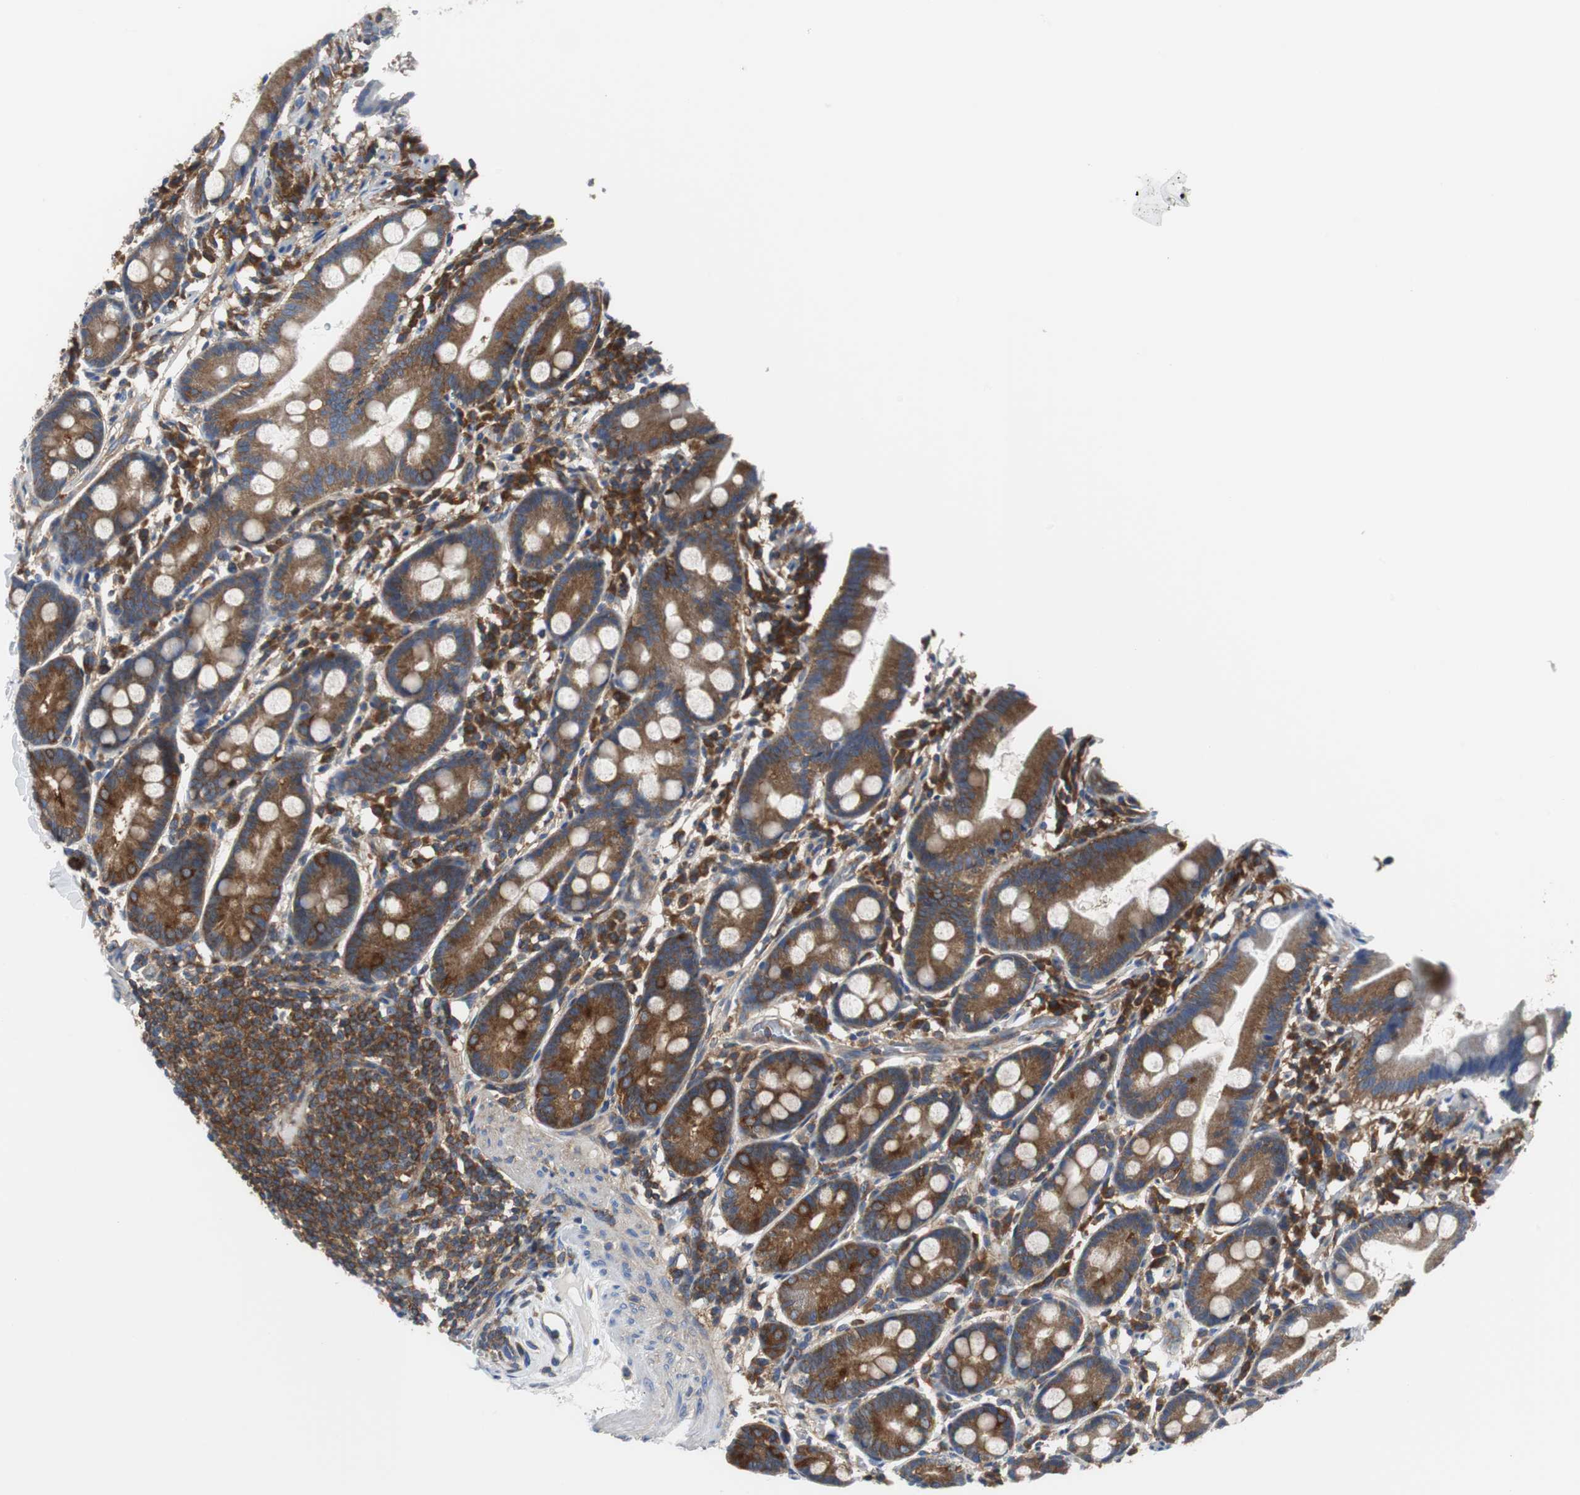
{"staining": {"intensity": "strong", "quantity": ">75%", "location": "cytoplasmic/membranous"}, "tissue": "duodenum", "cell_type": "Glandular cells", "image_type": "normal", "snomed": [{"axis": "morphology", "description": "Normal tissue, NOS"}, {"axis": "topography", "description": "Duodenum"}], "caption": "Strong cytoplasmic/membranous expression is identified in approximately >75% of glandular cells in benign duodenum. (IHC, brightfield microscopy, high magnification).", "gene": "BRAF", "patient": {"sex": "male", "age": 50}}